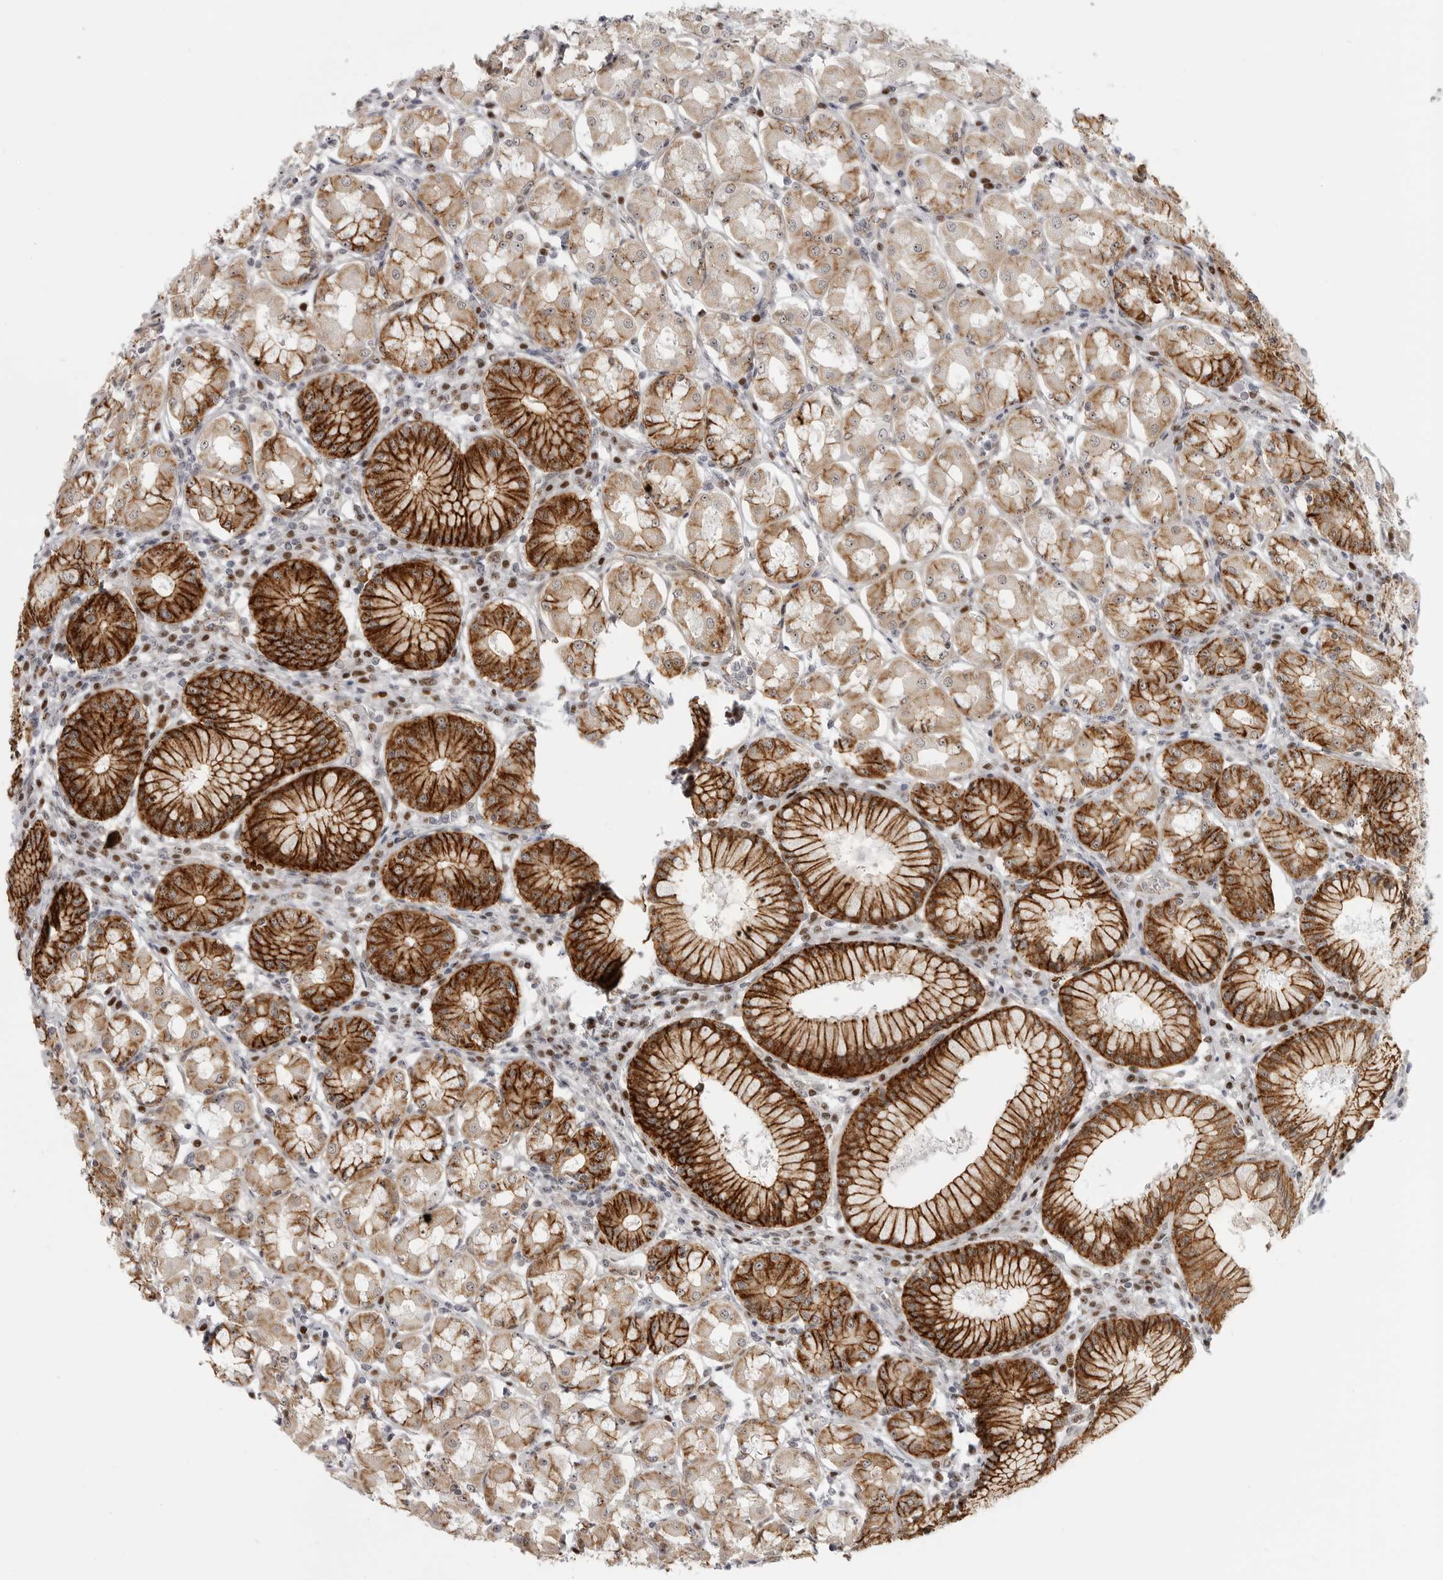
{"staining": {"intensity": "strong", "quantity": "25%-75%", "location": "cytoplasmic/membranous"}, "tissue": "stomach", "cell_type": "Glandular cells", "image_type": "normal", "snomed": [{"axis": "morphology", "description": "Normal tissue, NOS"}, {"axis": "topography", "description": "Stomach, lower"}], "caption": "Immunohistochemistry of normal human stomach exhibits high levels of strong cytoplasmic/membranous staining in approximately 25%-75% of glandular cells. Using DAB (brown) and hematoxylin (blue) stains, captured at high magnification using brightfield microscopy.", "gene": "CEP295NL", "patient": {"sex": "female", "age": 56}}